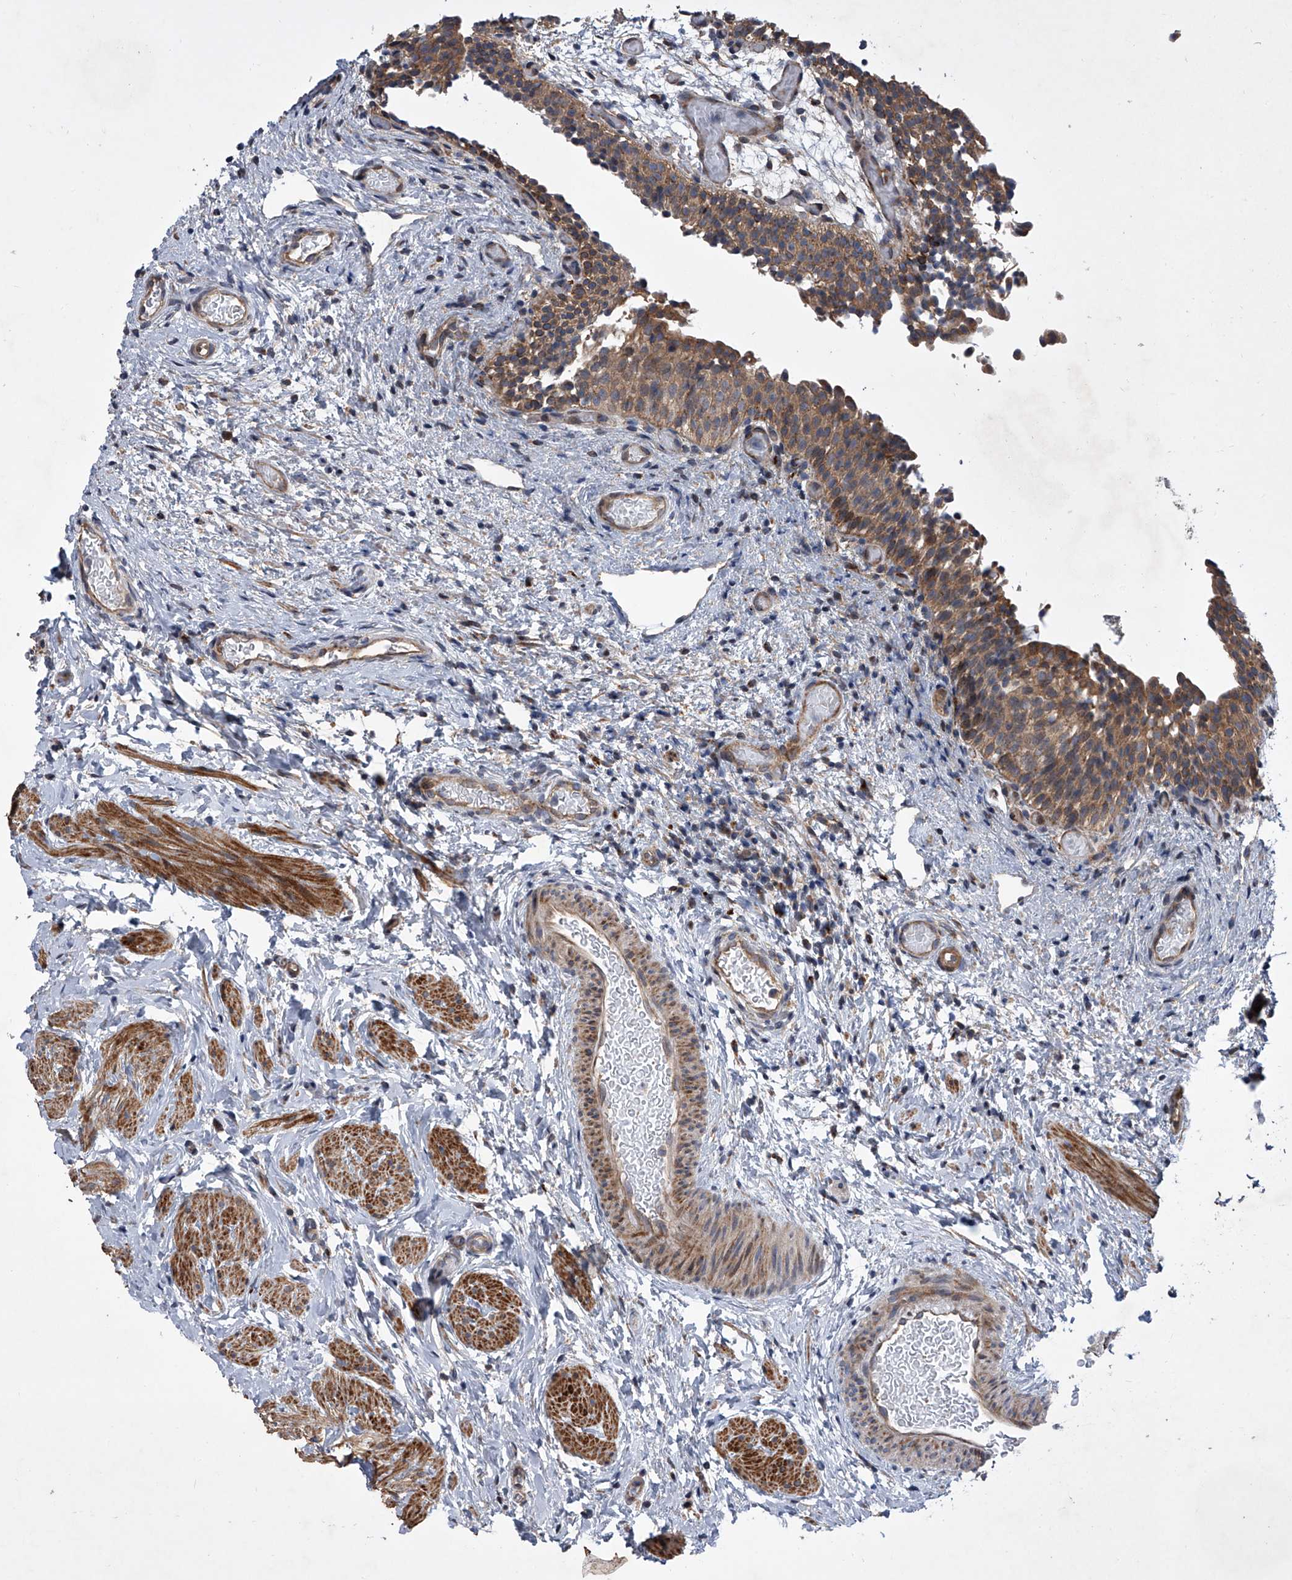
{"staining": {"intensity": "moderate", "quantity": ">75%", "location": "cytoplasmic/membranous"}, "tissue": "urinary bladder", "cell_type": "Urothelial cells", "image_type": "normal", "snomed": [{"axis": "morphology", "description": "Normal tissue, NOS"}, {"axis": "topography", "description": "Urinary bladder"}], "caption": "DAB immunohistochemical staining of unremarkable urinary bladder exhibits moderate cytoplasmic/membranous protein staining in approximately >75% of urothelial cells. (IHC, brightfield microscopy, high magnification).", "gene": "USP47", "patient": {"sex": "male", "age": 1}}